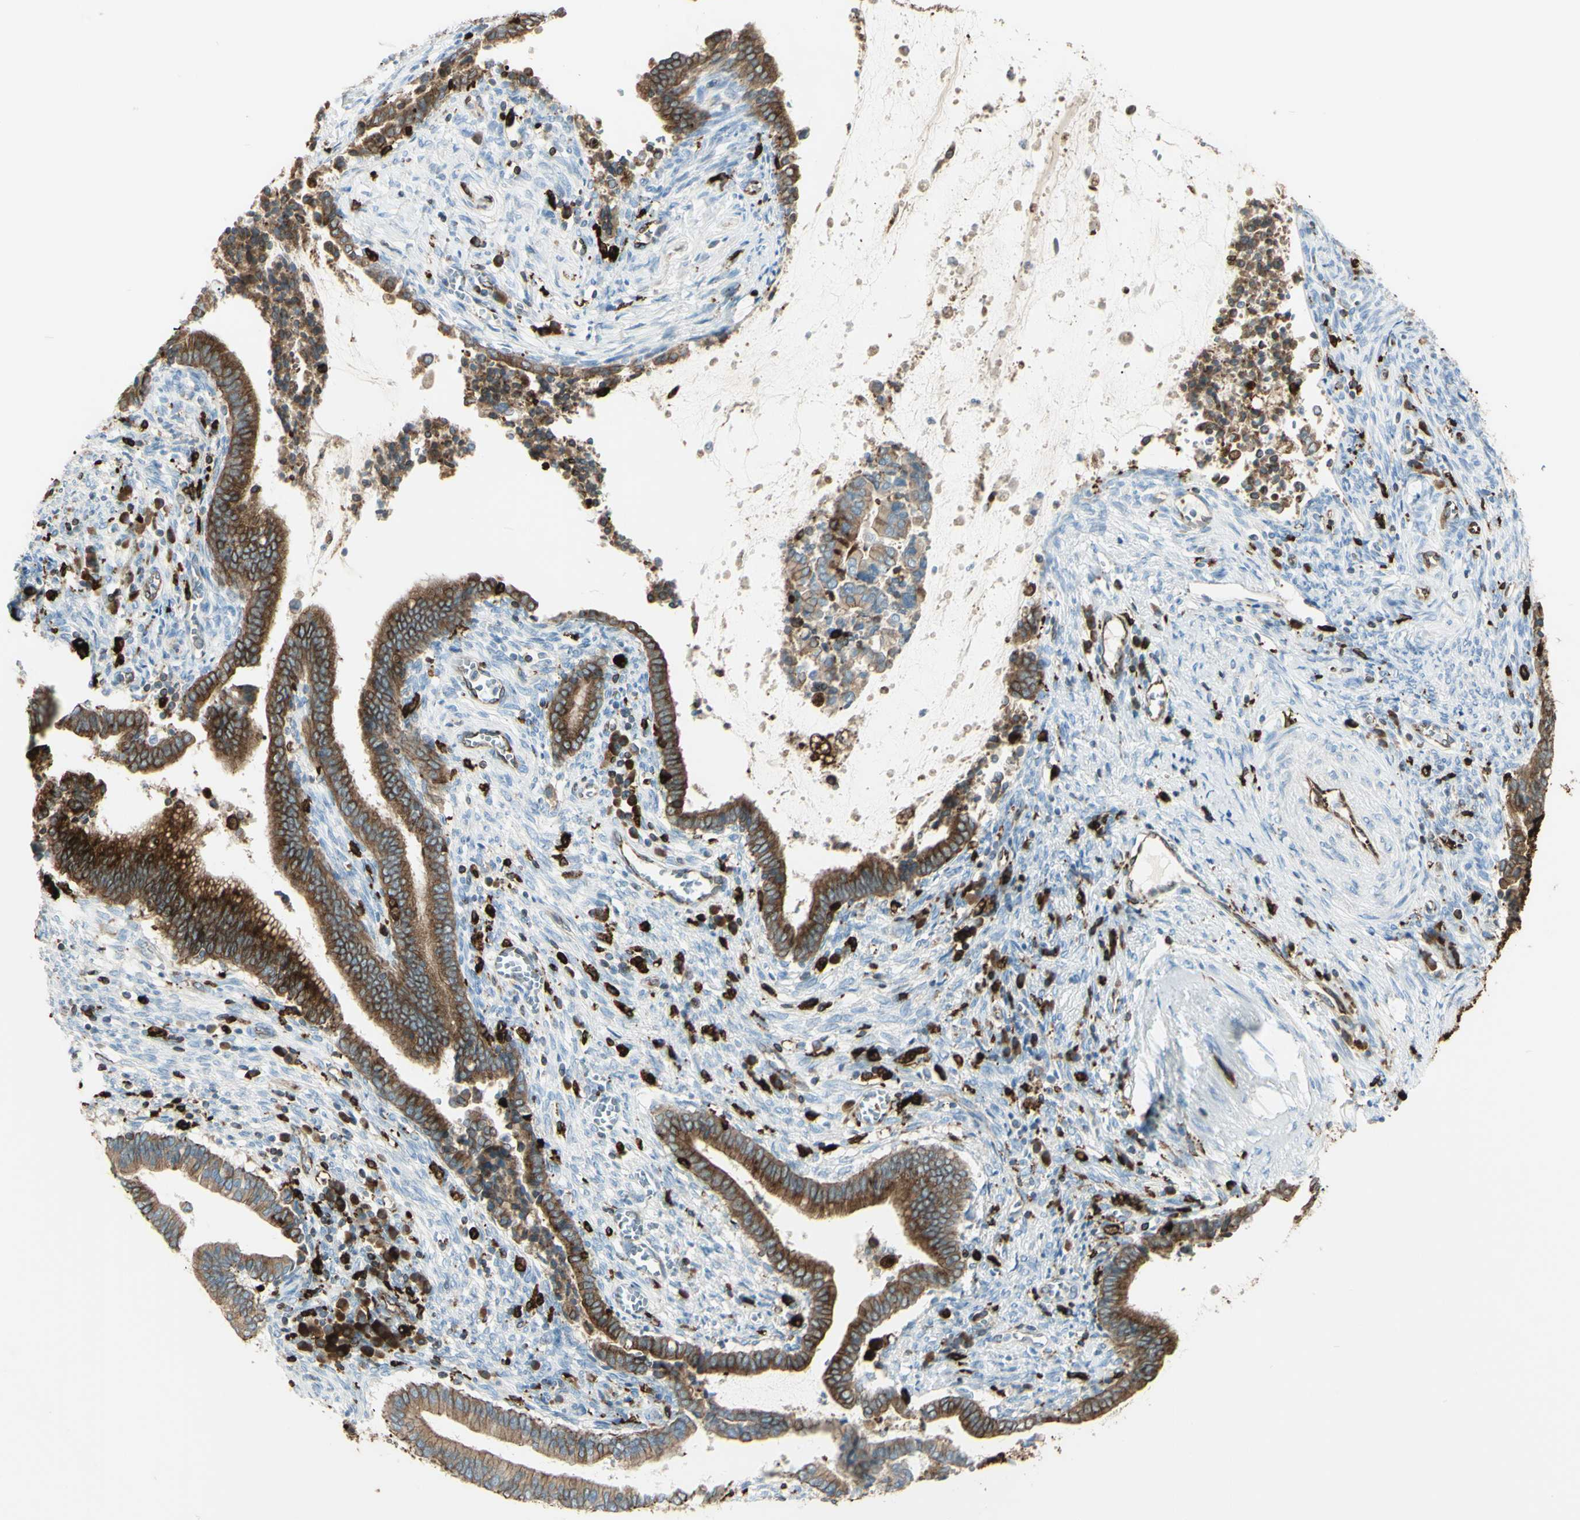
{"staining": {"intensity": "moderate", "quantity": ">75%", "location": "cytoplasmic/membranous"}, "tissue": "cervical cancer", "cell_type": "Tumor cells", "image_type": "cancer", "snomed": [{"axis": "morphology", "description": "Adenocarcinoma, NOS"}, {"axis": "topography", "description": "Cervix"}], "caption": "DAB immunohistochemical staining of human cervical adenocarcinoma reveals moderate cytoplasmic/membranous protein expression in about >75% of tumor cells.", "gene": "CD74", "patient": {"sex": "female", "age": 44}}